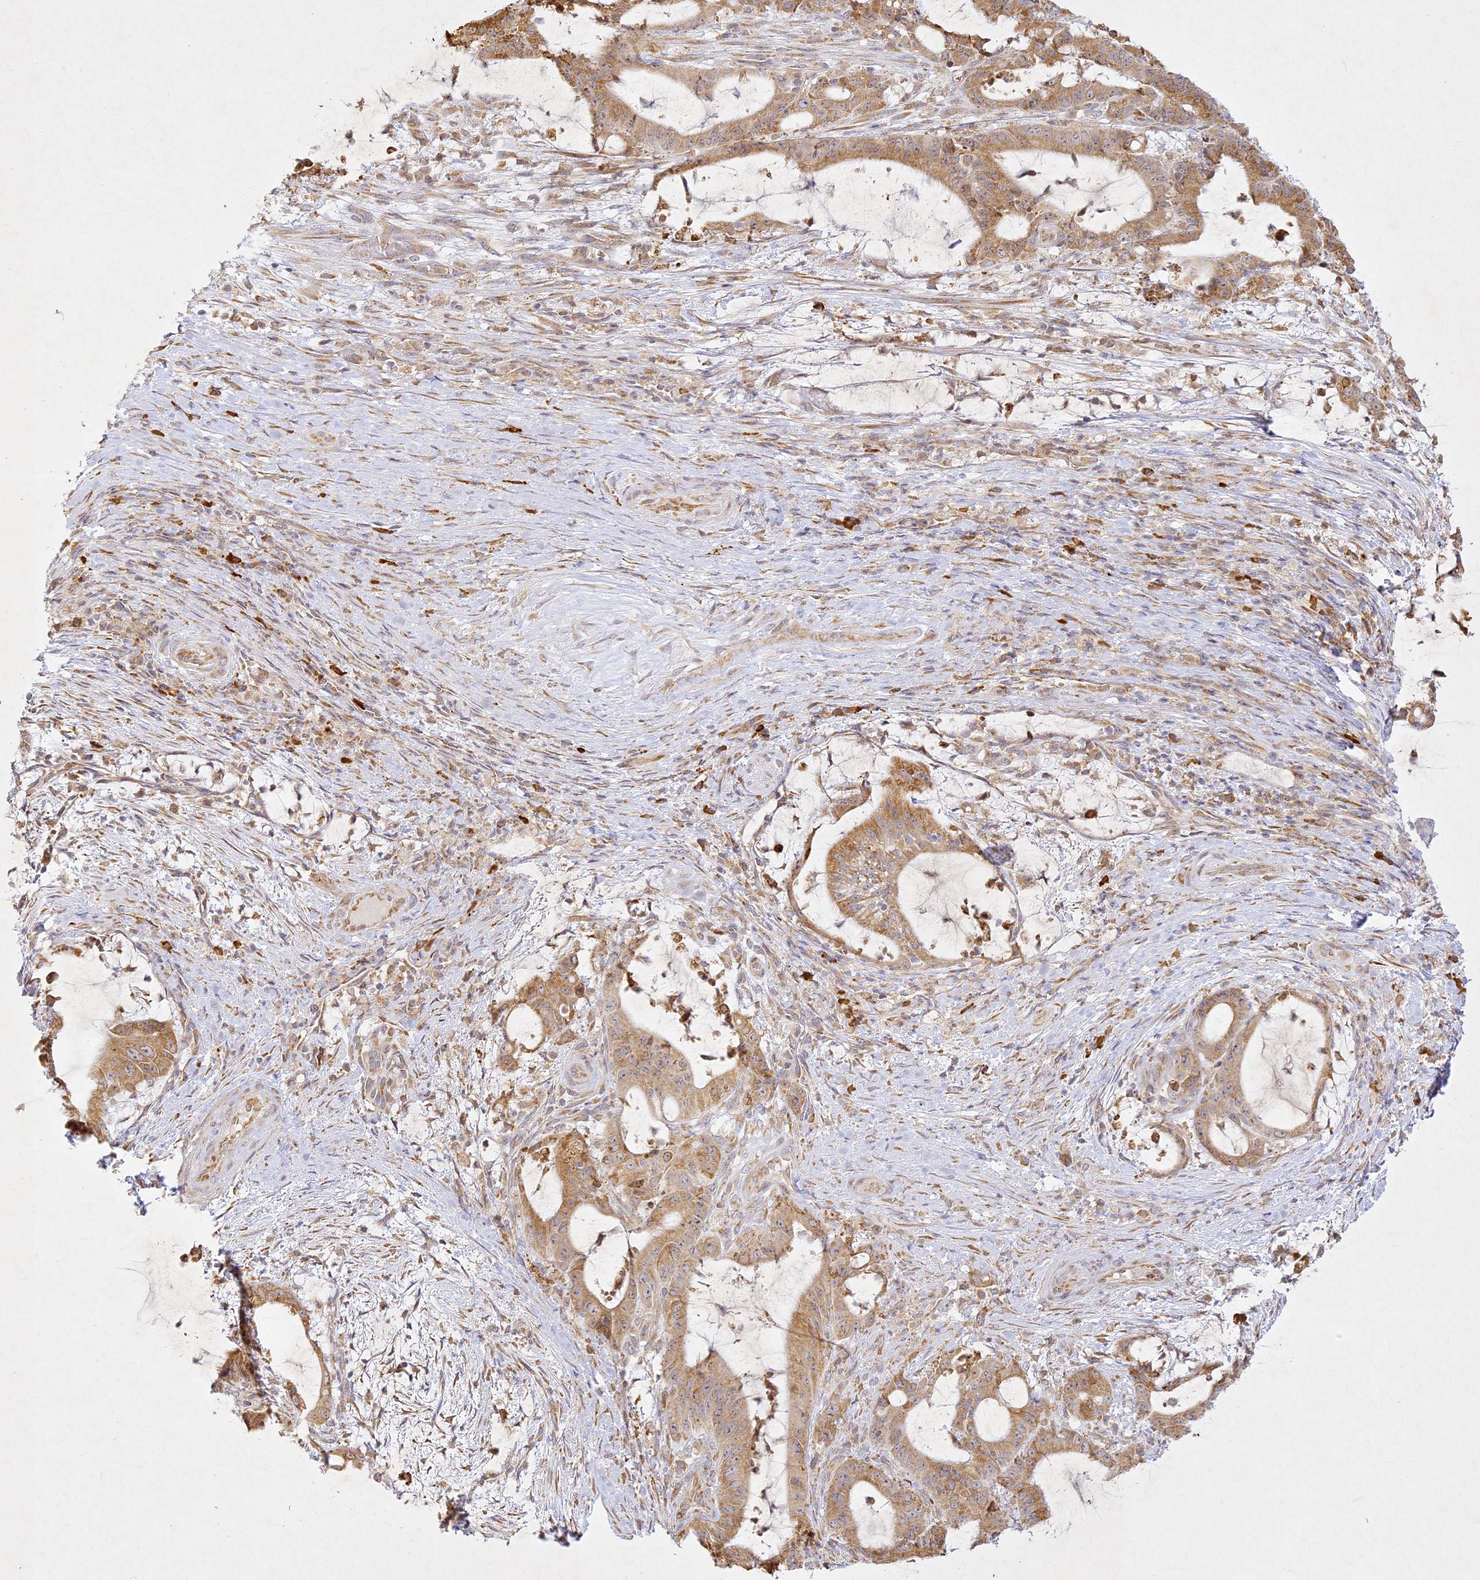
{"staining": {"intensity": "moderate", "quantity": ">75%", "location": "cytoplasmic/membranous"}, "tissue": "liver cancer", "cell_type": "Tumor cells", "image_type": "cancer", "snomed": [{"axis": "morphology", "description": "Normal tissue, NOS"}, {"axis": "morphology", "description": "Cholangiocarcinoma"}, {"axis": "topography", "description": "Liver"}, {"axis": "topography", "description": "Peripheral nerve tissue"}], "caption": "IHC of human liver cancer (cholangiocarcinoma) shows medium levels of moderate cytoplasmic/membranous expression in about >75% of tumor cells. (DAB (3,3'-diaminobenzidine) IHC with brightfield microscopy, high magnification).", "gene": "SLC30A5", "patient": {"sex": "female", "age": 73}}